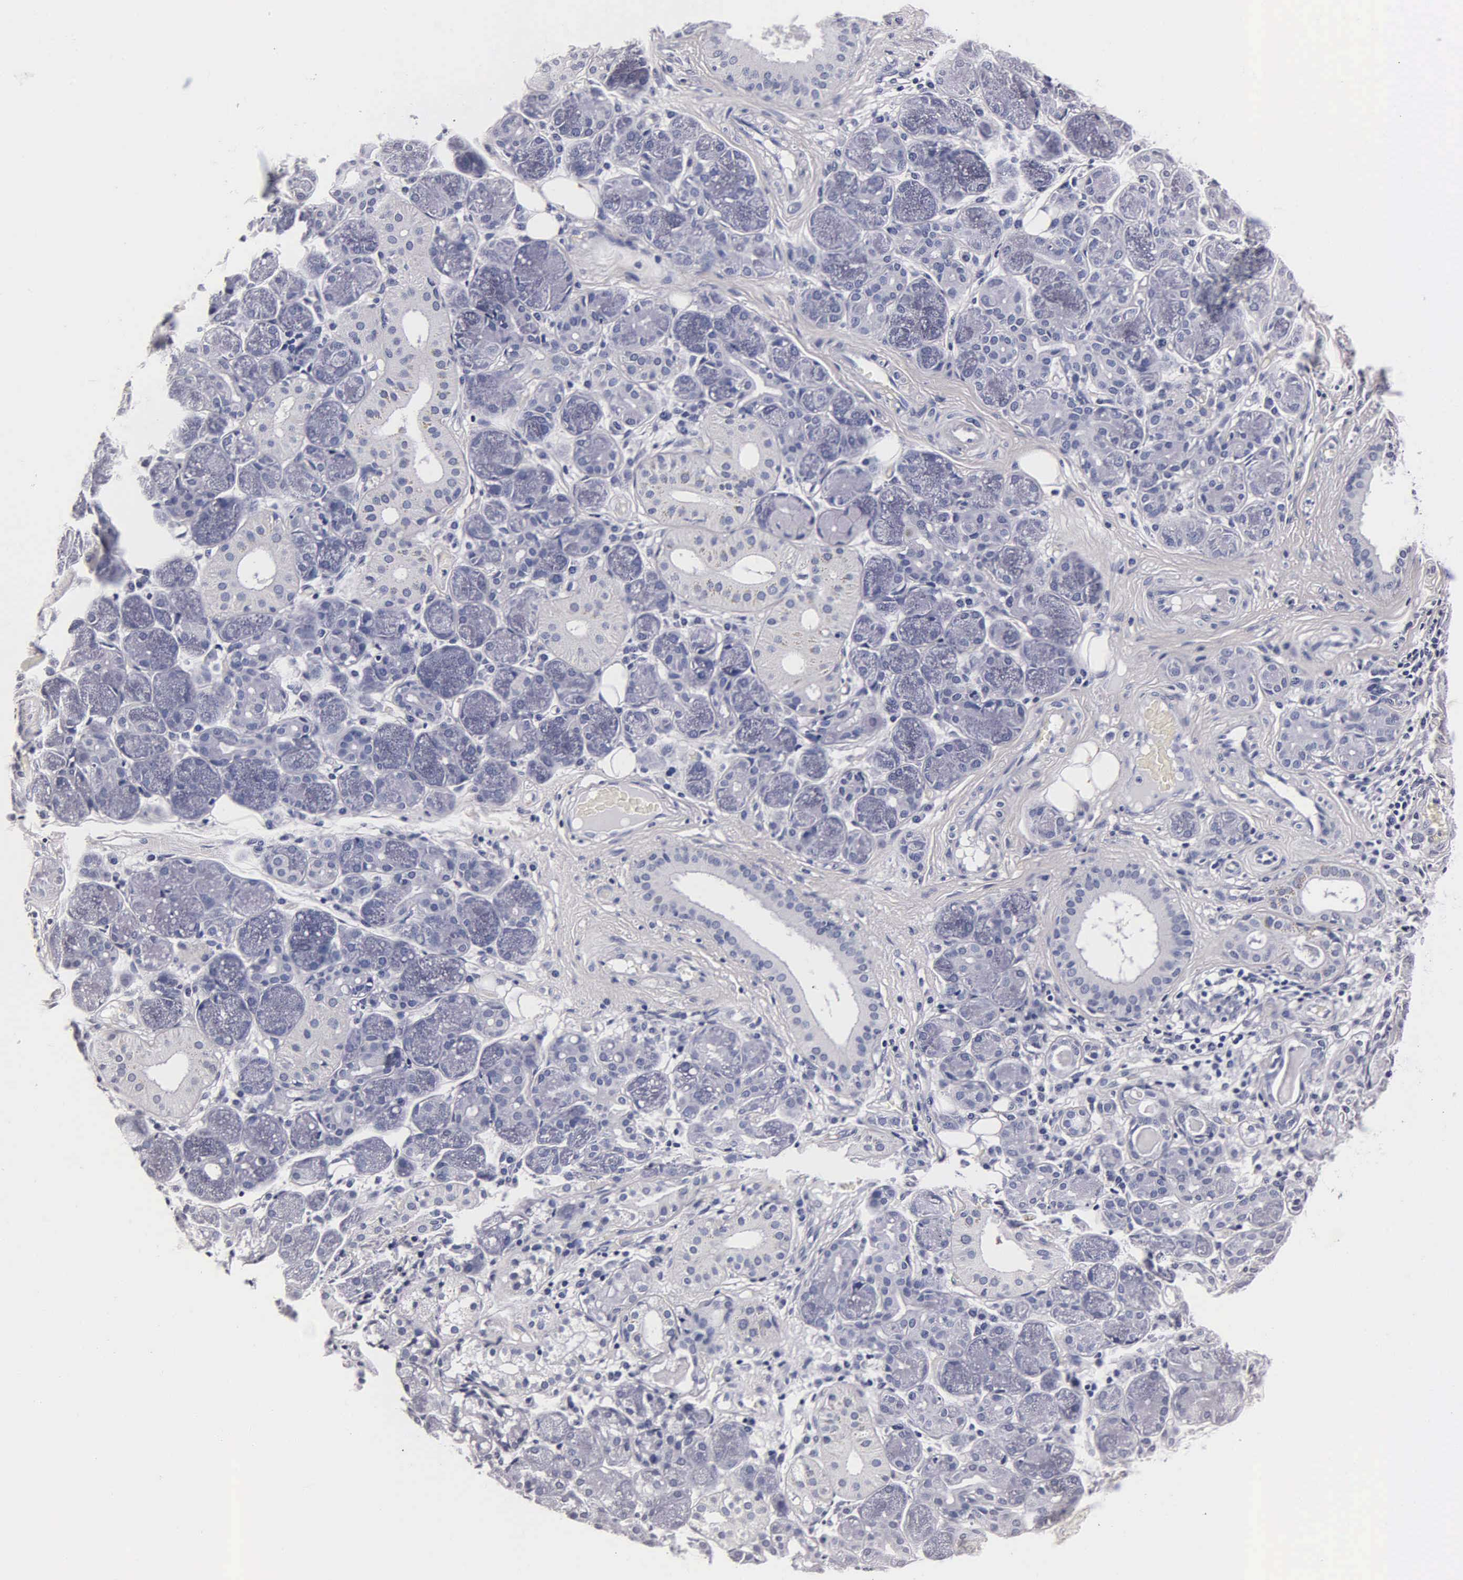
{"staining": {"intensity": "negative", "quantity": "none", "location": "none"}, "tissue": "salivary gland", "cell_type": "Glandular cells", "image_type": "normal", "snomed": [{"axis": "morphology", "description": "Normal tissue, NOS"}, {"axis": "topography", "description": "Salivary gland"}, {"axis": "topography", "description": "Peripheral nerve tissue"}], "caption": "IHC micrograph of benign salivary gland stained for a protein (brown), which reveals no staining in glandular cells.", "gene": "MB", "patient": {"sex": "male", "age": 62}}